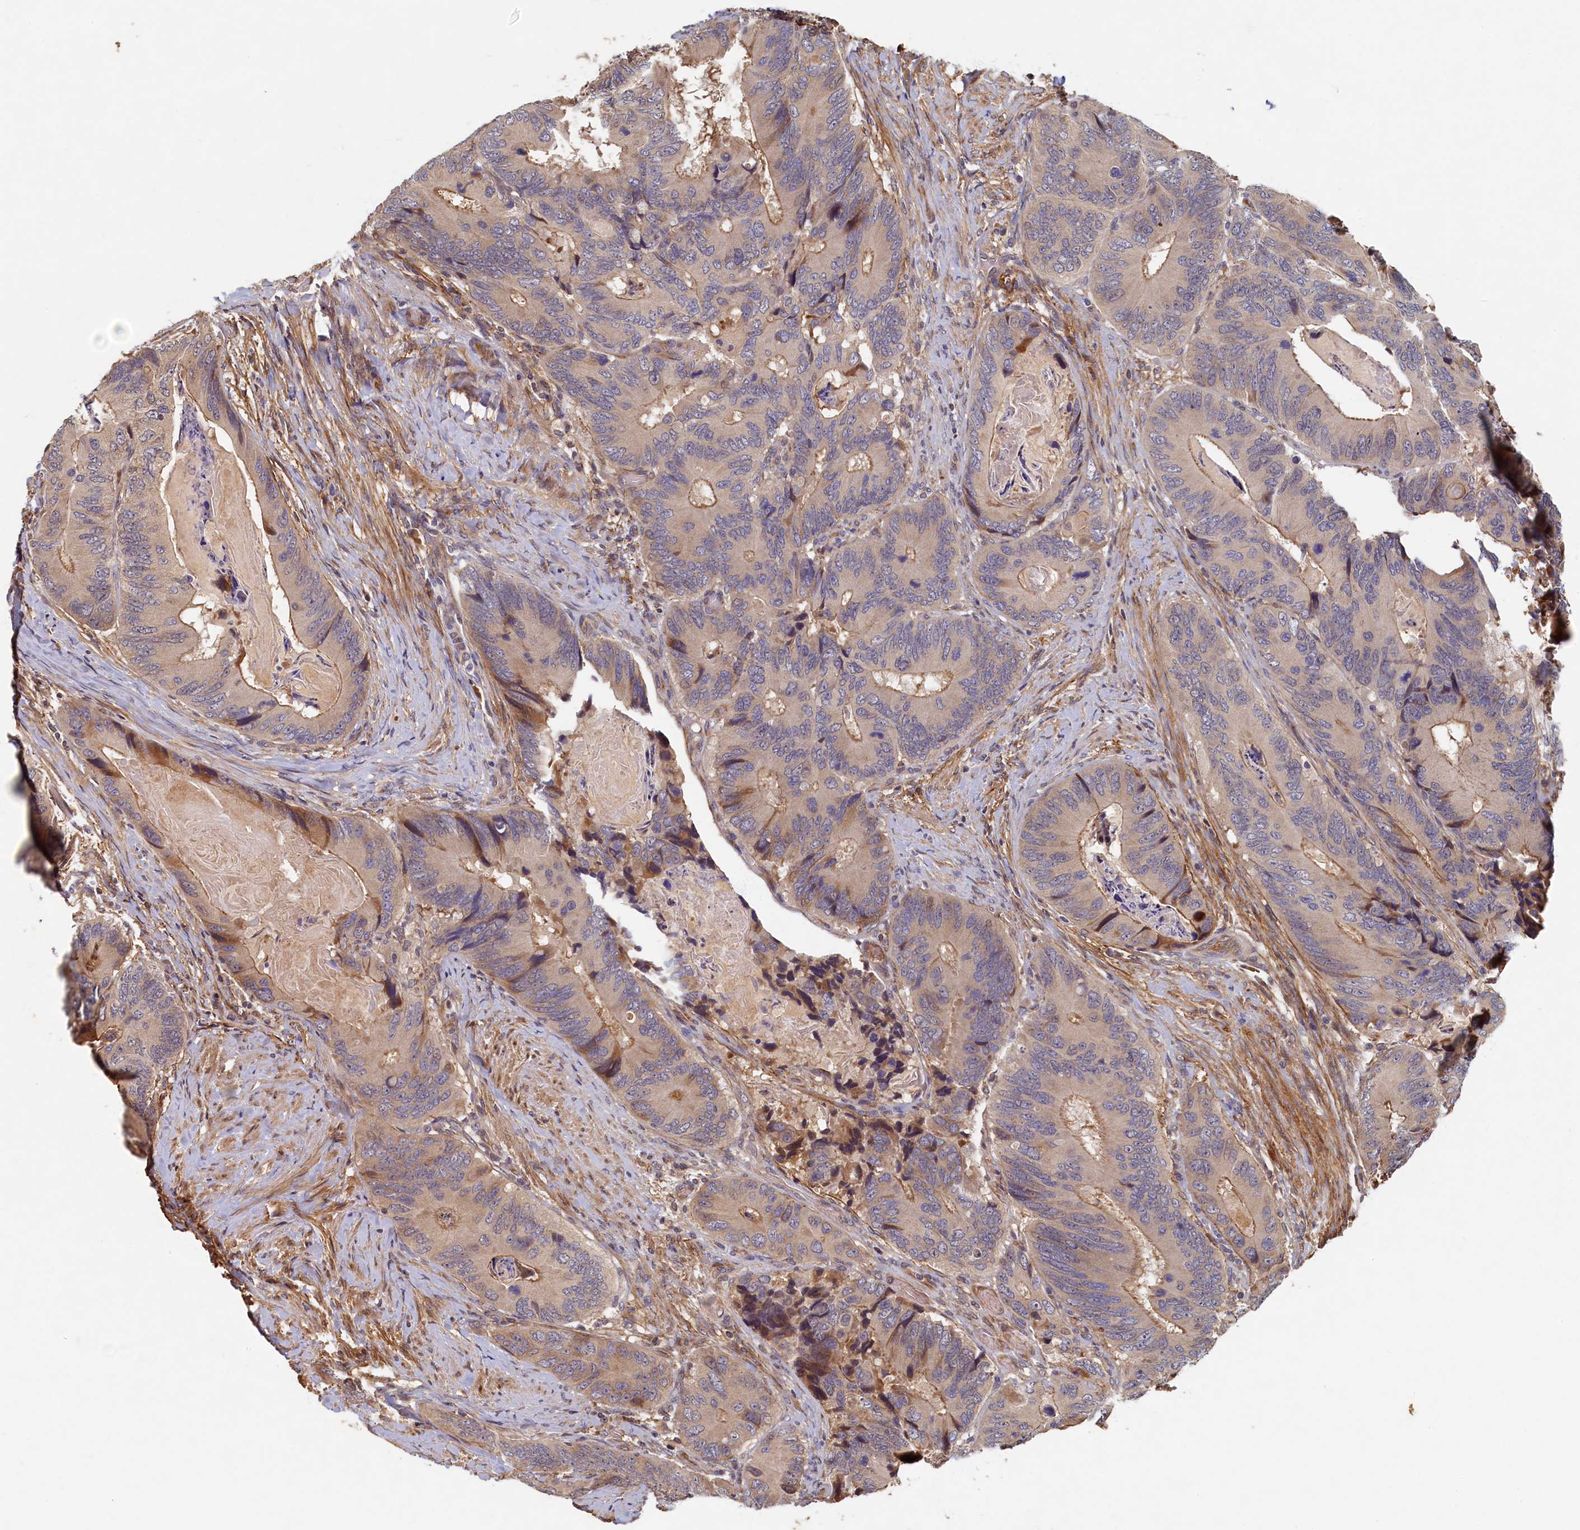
{"staining": {"intensity": "moderate", "quantity": "<25%", "location": "cytoplasmic/membranous"}, "tissue": "colorectal cancer", "cell_type": "Tumor cells", "image_type": "cancer", "snomed": [{"axis": "morphology", "description": "Adenocarcinoma, NOS"}, {"axis": "topography", "description": "Colon"}], "caption": "Protein positivity by immunohistochemistry exhibits moderate cytoplasmic/membranous staining in approximately <25% of tumor cells in colorectal cancer.", "gene": "LCMT2", "patient": {"sex": "male", "age": 84}}